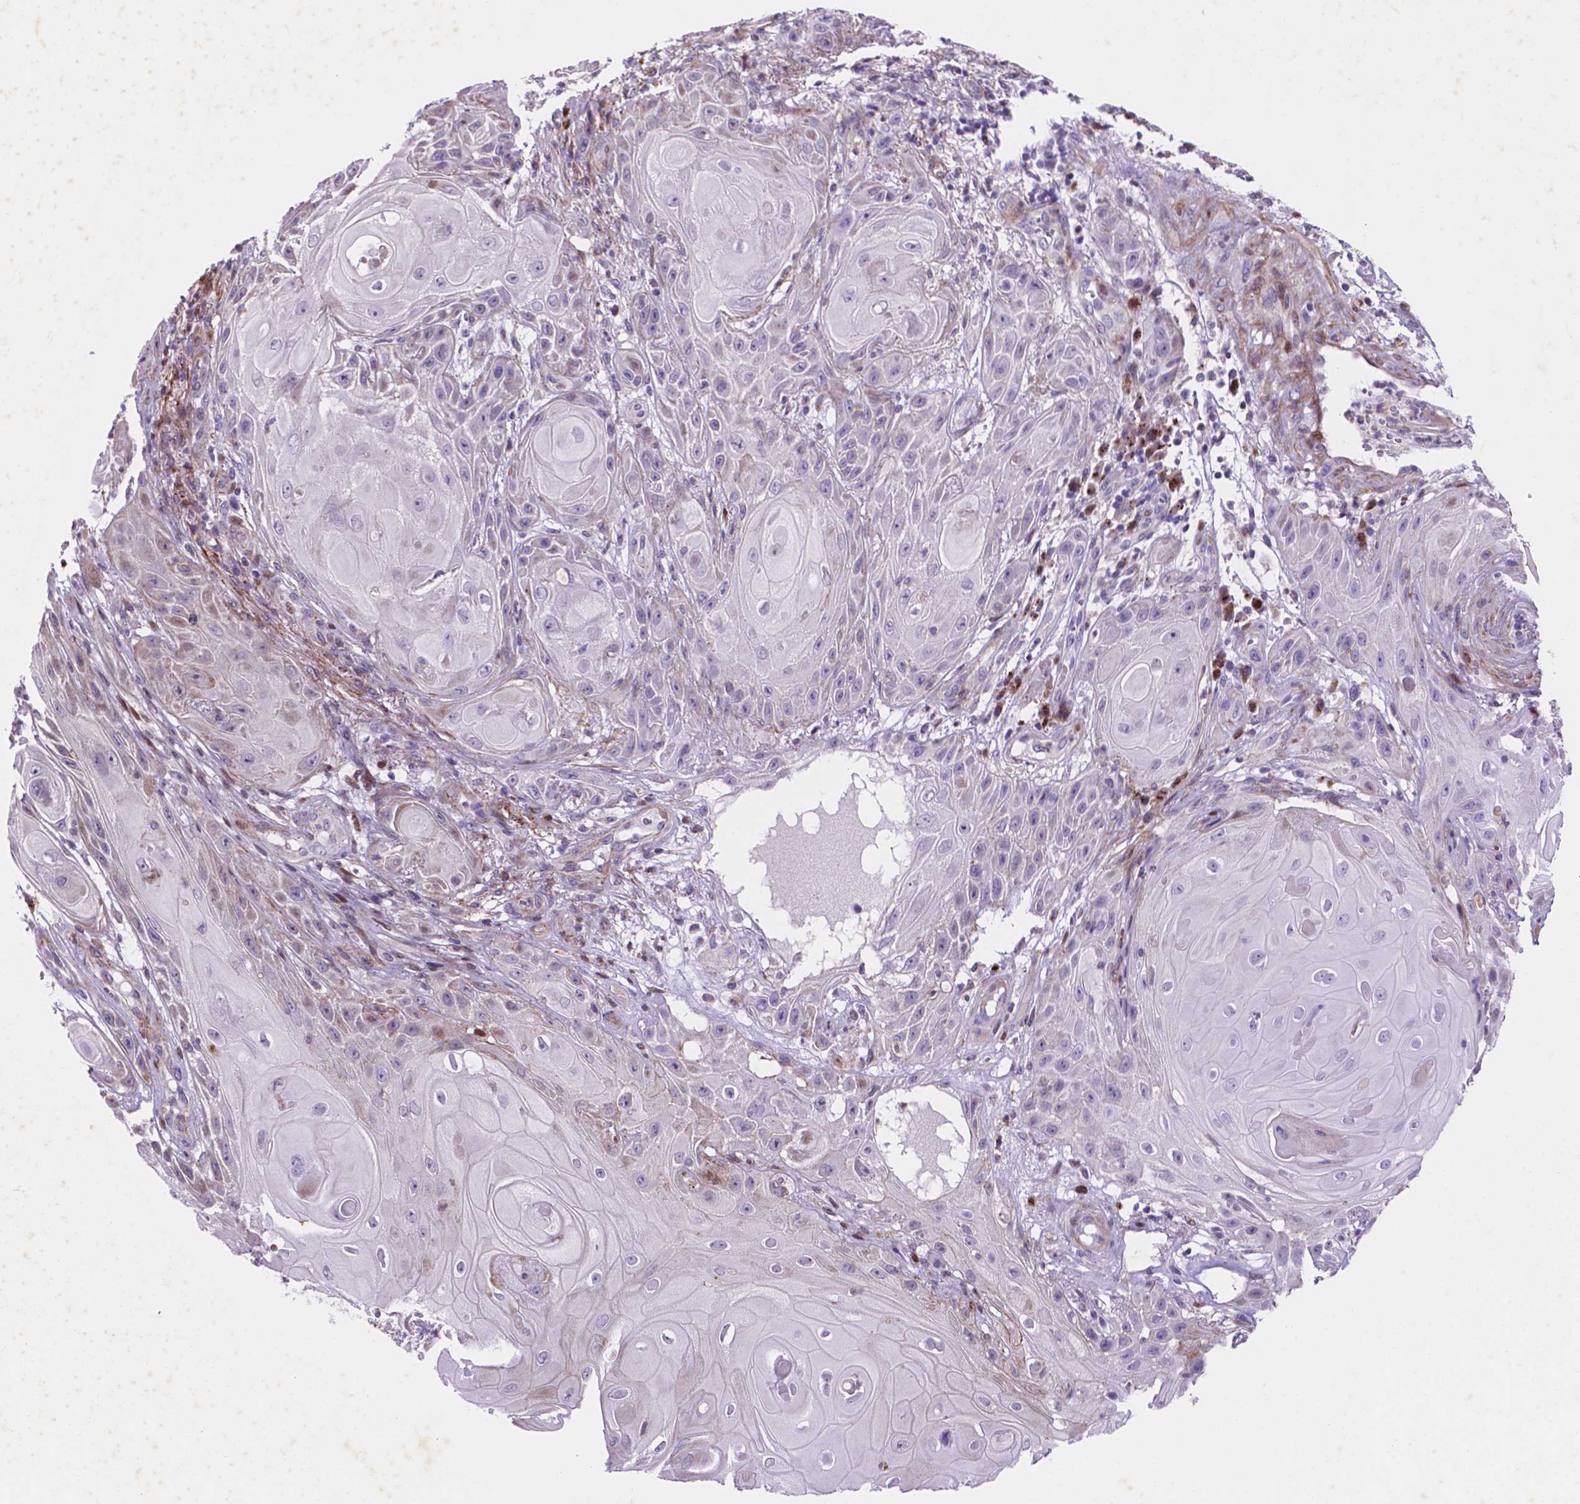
{"staining": {"intensity": "negative", "quantity": "none", "location": "none"}, "tissue": "skin cancer", "cell_type": "Tumor cells", "image_type": "cancer", "snomed": [{"axis": "morphology", "description": "Squamous cell carcinoma, NOS"}, {"axis": "topography", "description": "Skin"}], "caption": "Tumor cells show no significant protein expression in squamous cell carcinoma (skin).", "gene": "TM4SF20", "patient": {"sex": "male", "age": 62}}